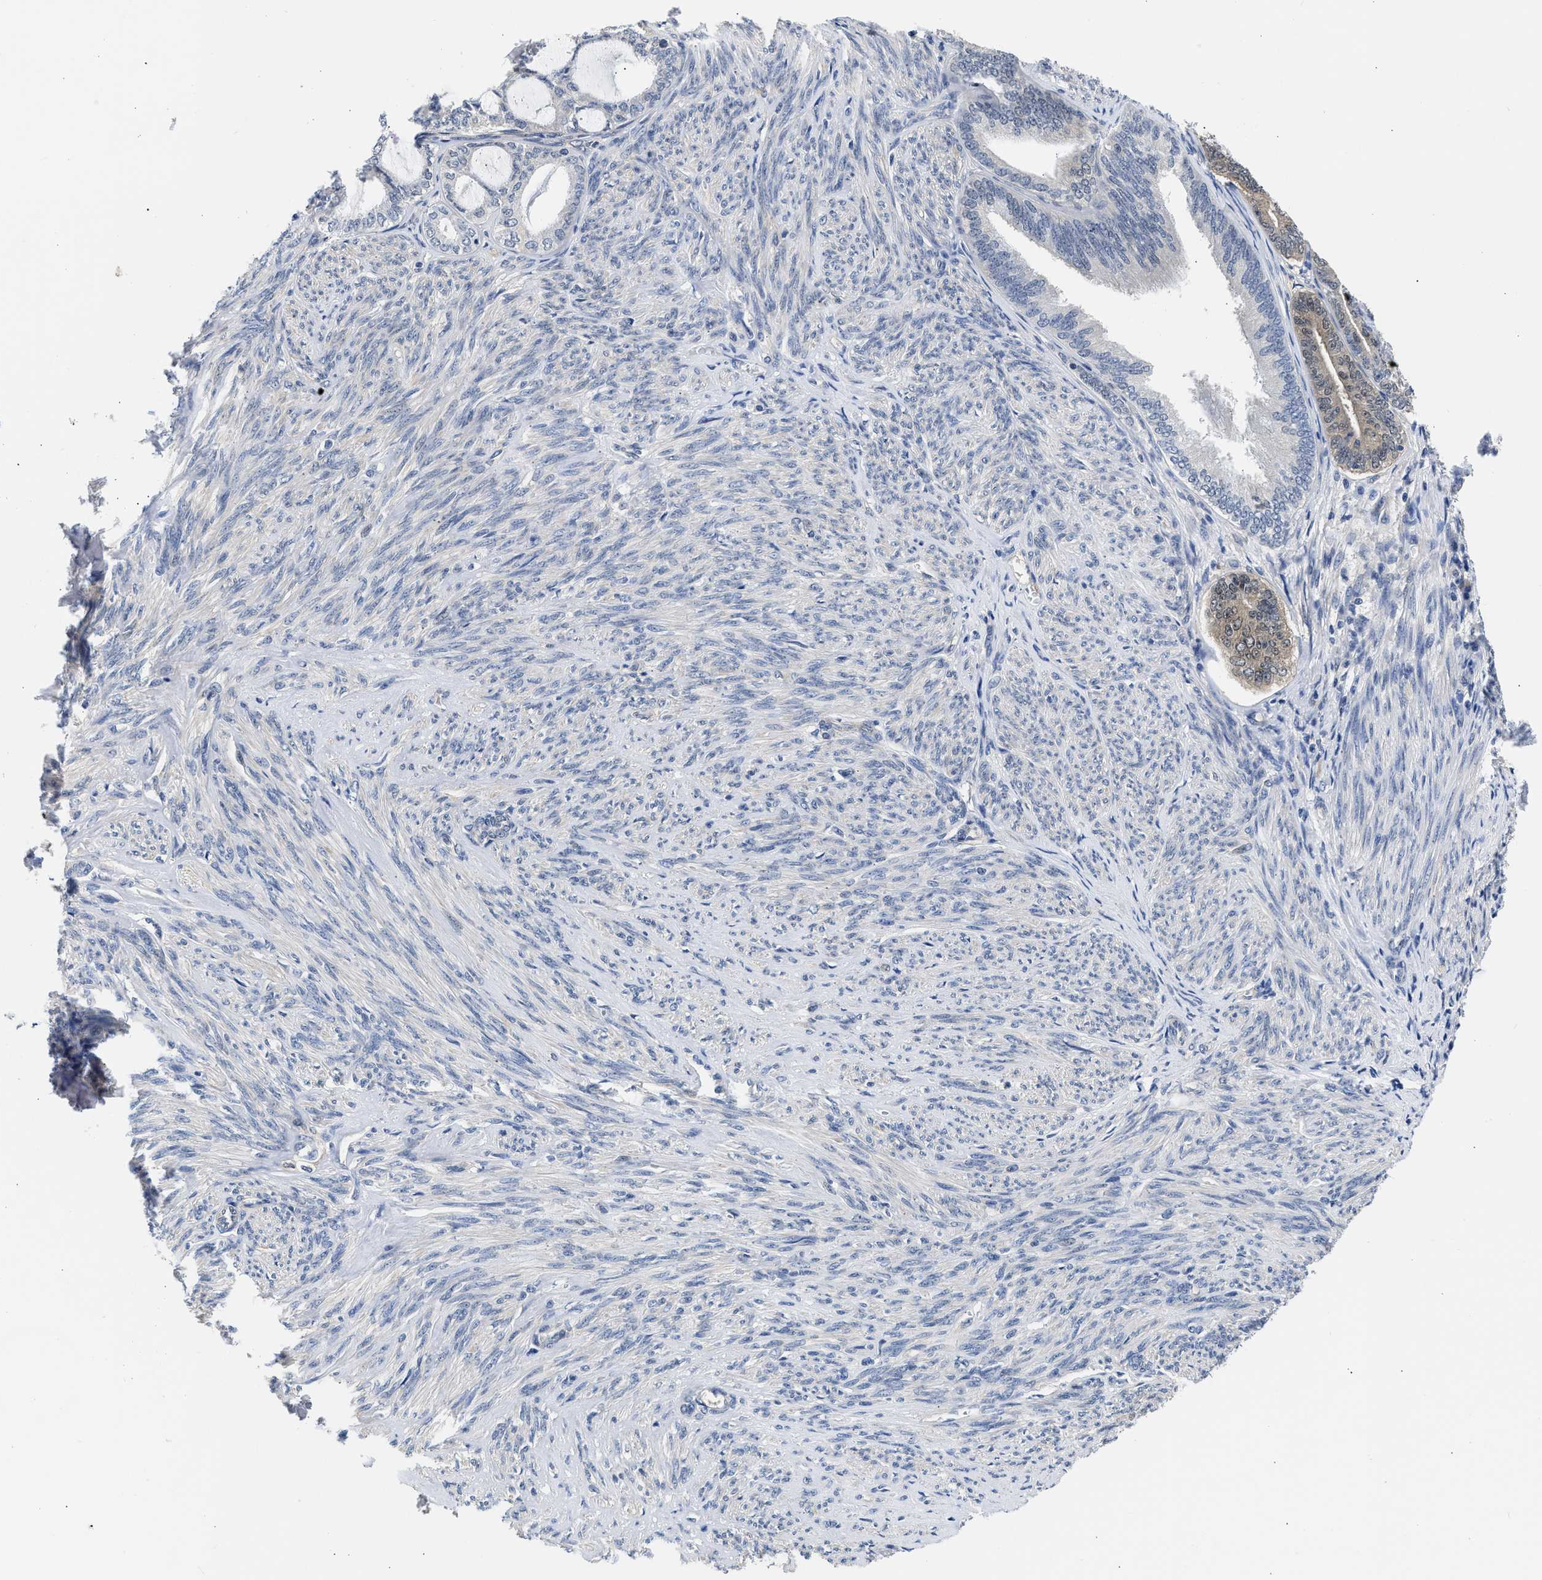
{"staining": {"intensity": "weak", "quantity": "<25%", "location": "cytoplasmic/membranous"}, "tissue": "endometrial cancer", "cell_type": "Tumor cells", "image_type": "cancer", "snomed": [{"axis": "morphology", "description": "Adenocarcinoma, NOS"}, {"axis": "topography", "description": "Endometrium"}], "caption": "Endometrial cancer (adenocarcinoma) stained for a protein using immunohistochemistry (IHC) exhibits no expression tumor cells.", "gene": "XPO5", "patient": {"sex": "female", "age": 86}}